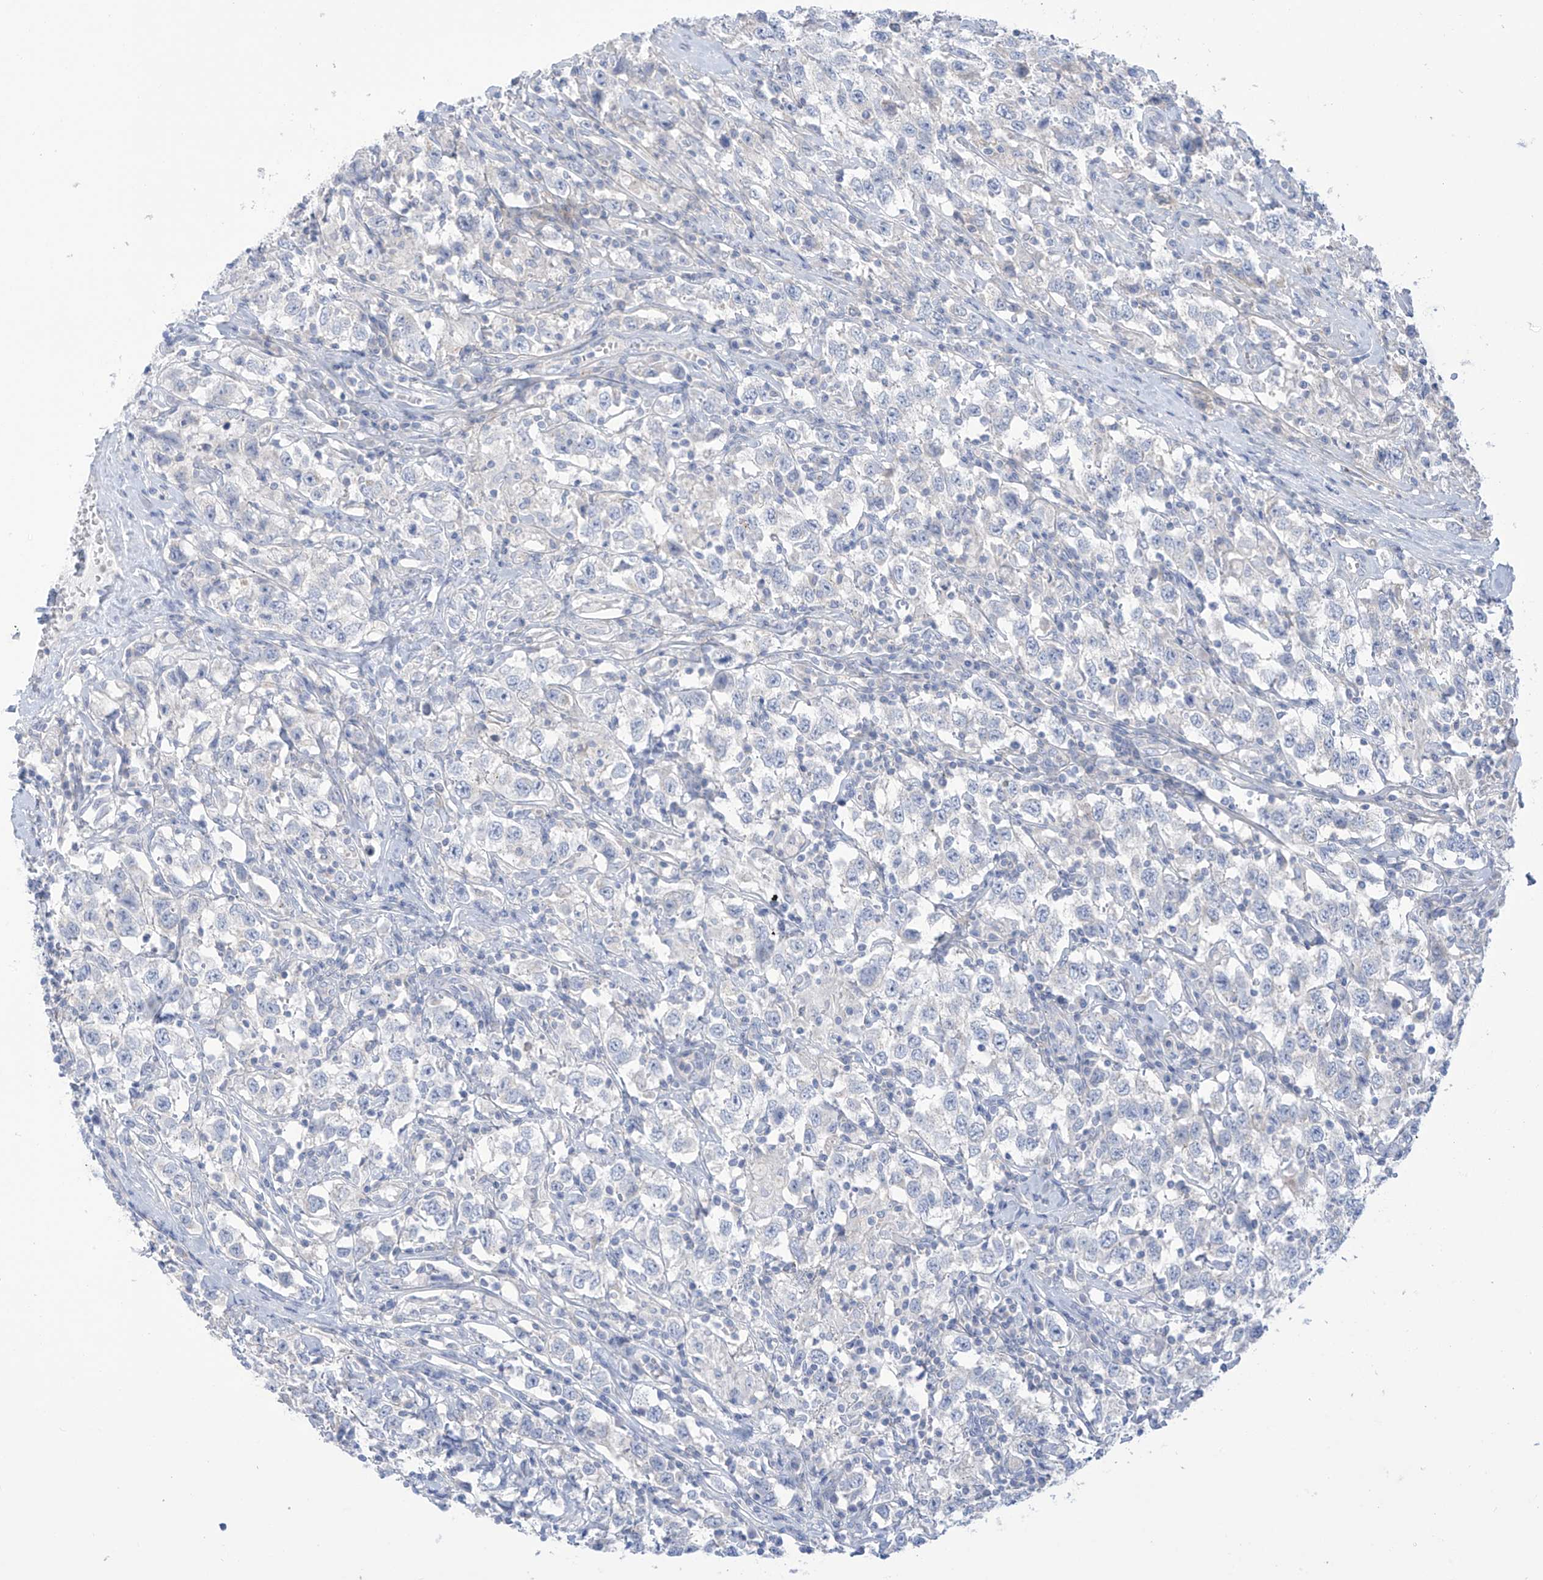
{"staining": {"intensity": "negative", "quantity": "none", "location": "none"}, "tissue": "testis cancer", "cell_type": "Tumor cells", "image_type": "cancer", "snomed": [{"axis": "morphology", "description": "Seminoma, NOS"}, {"axis": "topography", "description": "Testis"}], "caption": "This is an immunohistochemistry (IHC) histopathology image of seminoma (testis). There is no positivity in tumor cells.", "gene": "FABP2", "patient": {"sex": "male", "age": 41}}